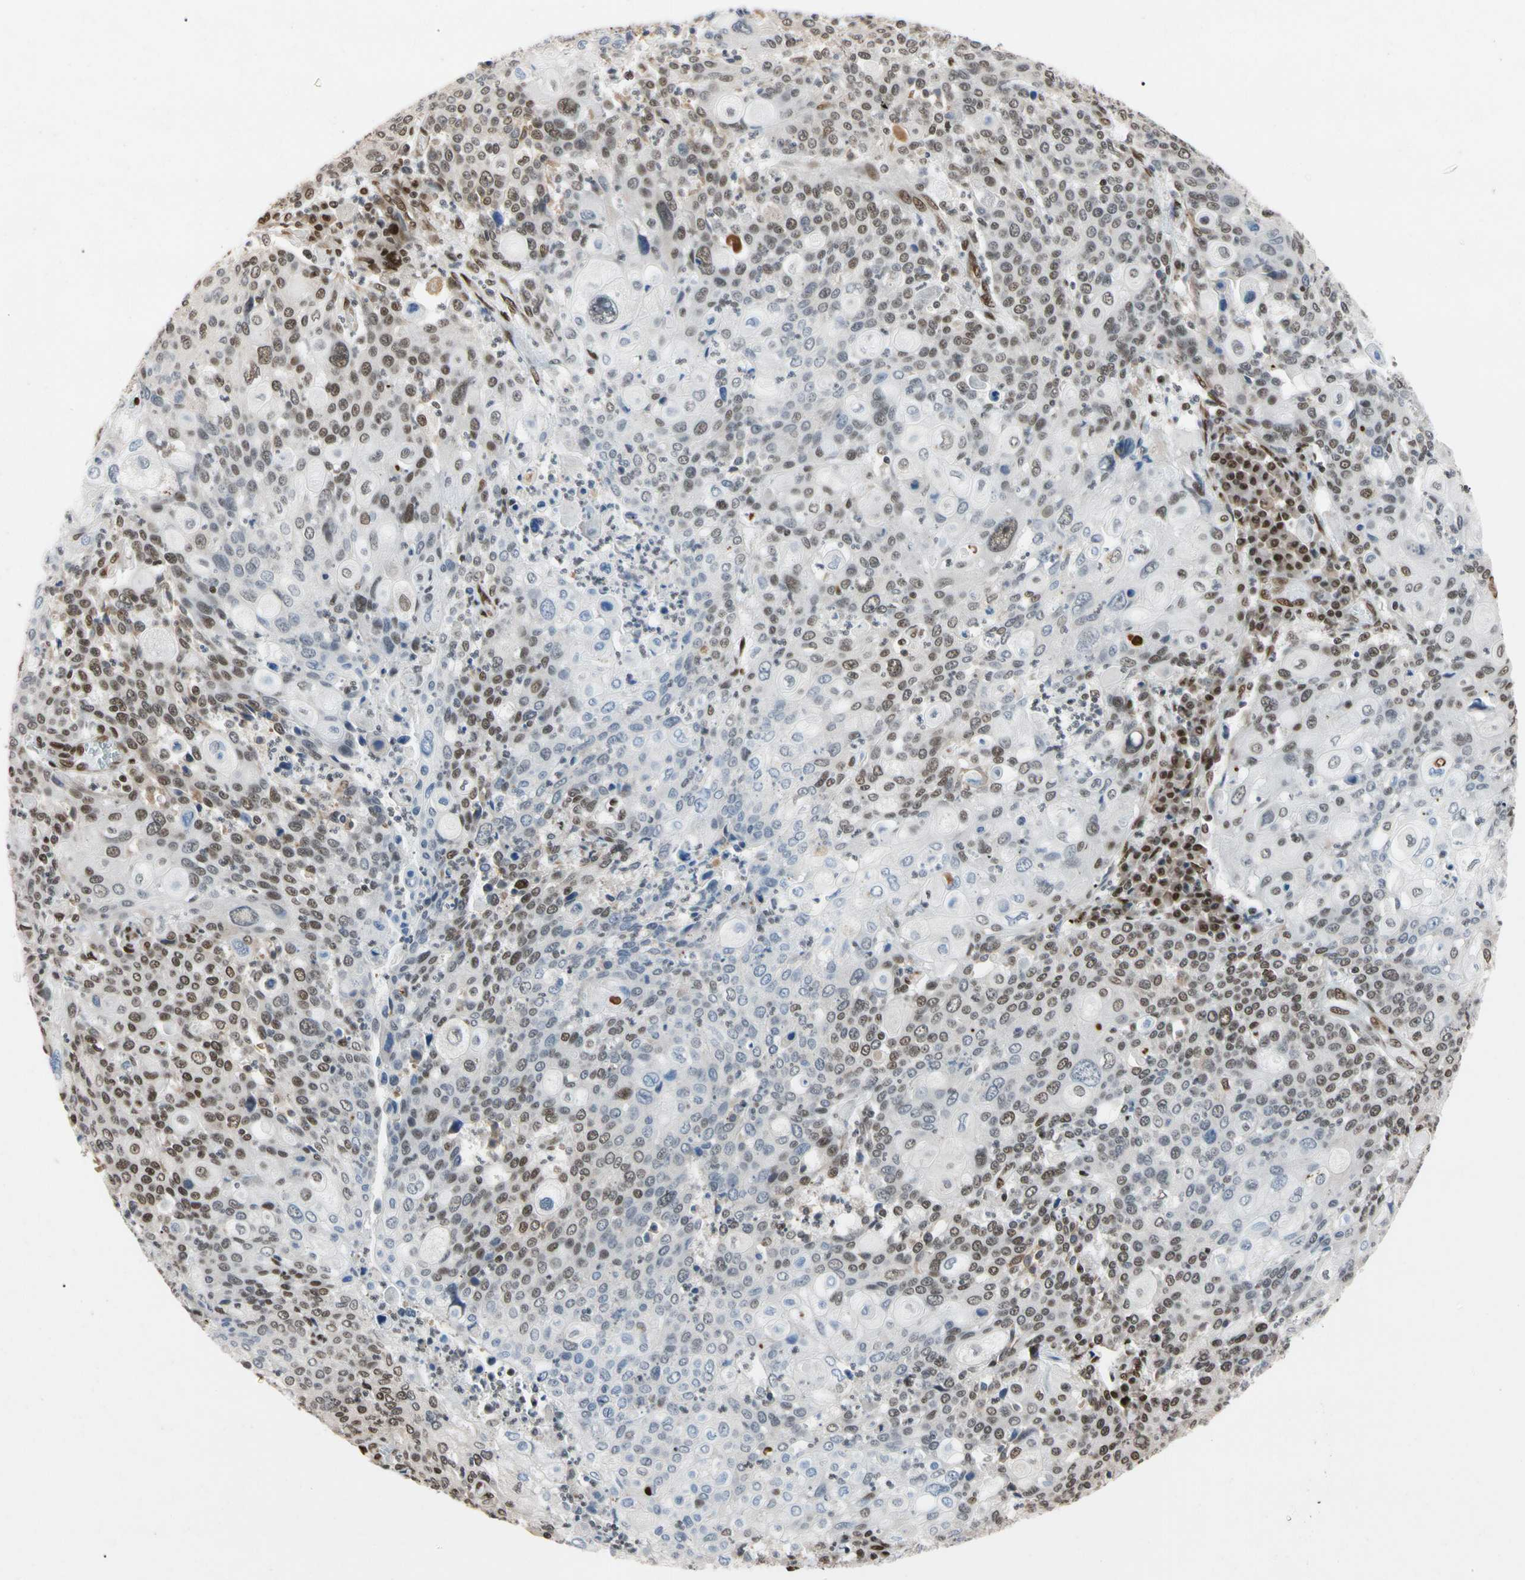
{"staining": {"intensity": "moderate", "quantity": "25%-75%", "location": "nuclear"}, "tissue": "cervical cancer", "cell_type": "Tumor cells", "image_type": "cancer", "snomed": [{"axis": "morphology", "description": "Squamous cell carcinoma, NOS"}, {"axis": "topography", "description": "Cervix"}], "caption": "A histopathology image of human cervical squamous cell carcinoma stained for a protein displays moderate nuclear brown staining in tumor cells.", "gene": "FAM98B", "patient": {"sex": "female", "age": 40}}